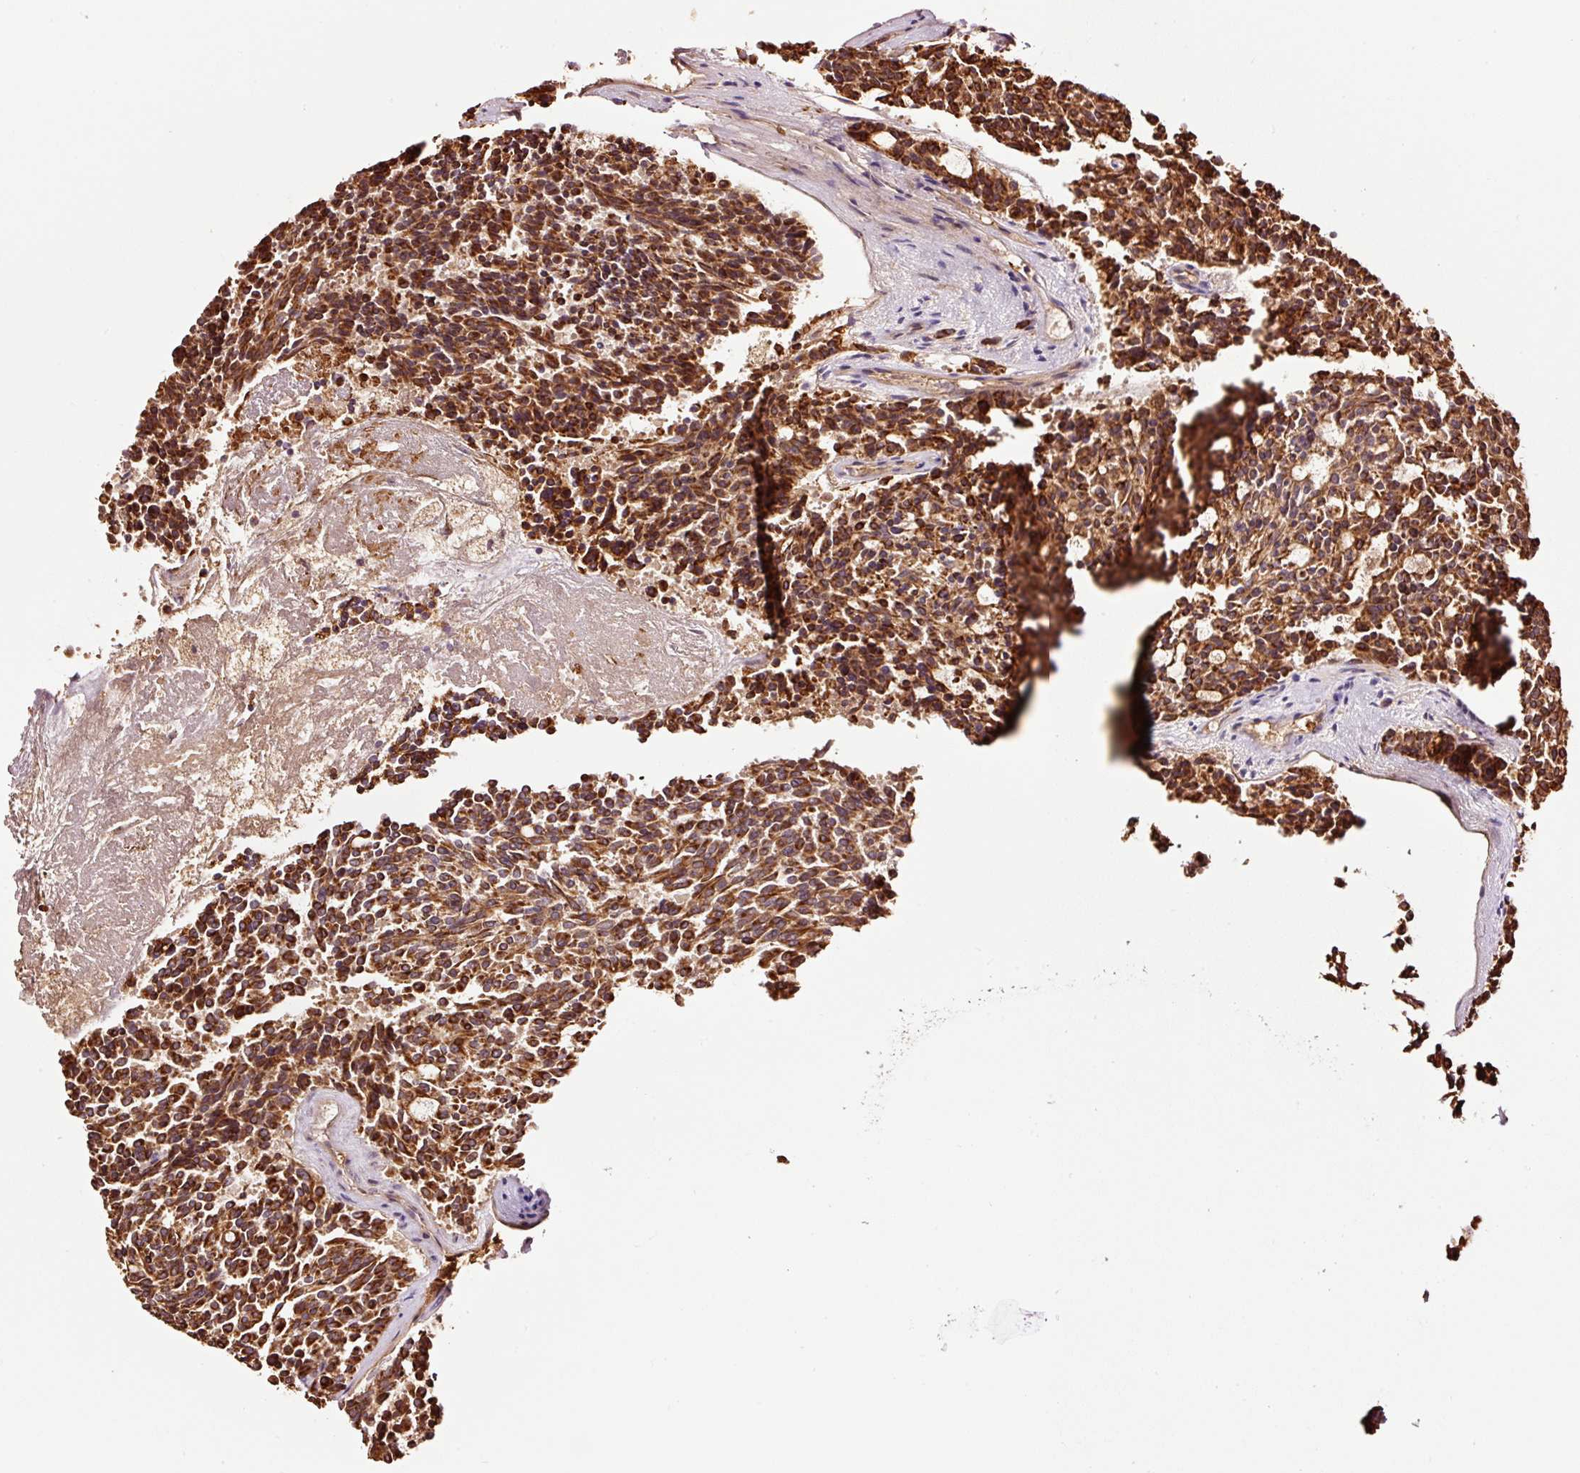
{"staining": {"intensity": "strong", "quantity": ">75%", "location": "cytoplasmic/membranous"}, "tissue": "carcinoid", "cell_type": "Tumor cells", "image_type": "cancer", "snomed": [{"axis": "morphology", "description": "Carcinoid, malignant, NOS"}, {"axis": "topography", "description": "Pancreas"}], "caption": "The photomicrograph exhibits a brown stain indicating the presence of a protein in the cytoplasmic/membranous of tumor cells in carcinoid (malignant).", "gene": "PGLYRP2", "patient": {"sex": "female", "age": 54}}